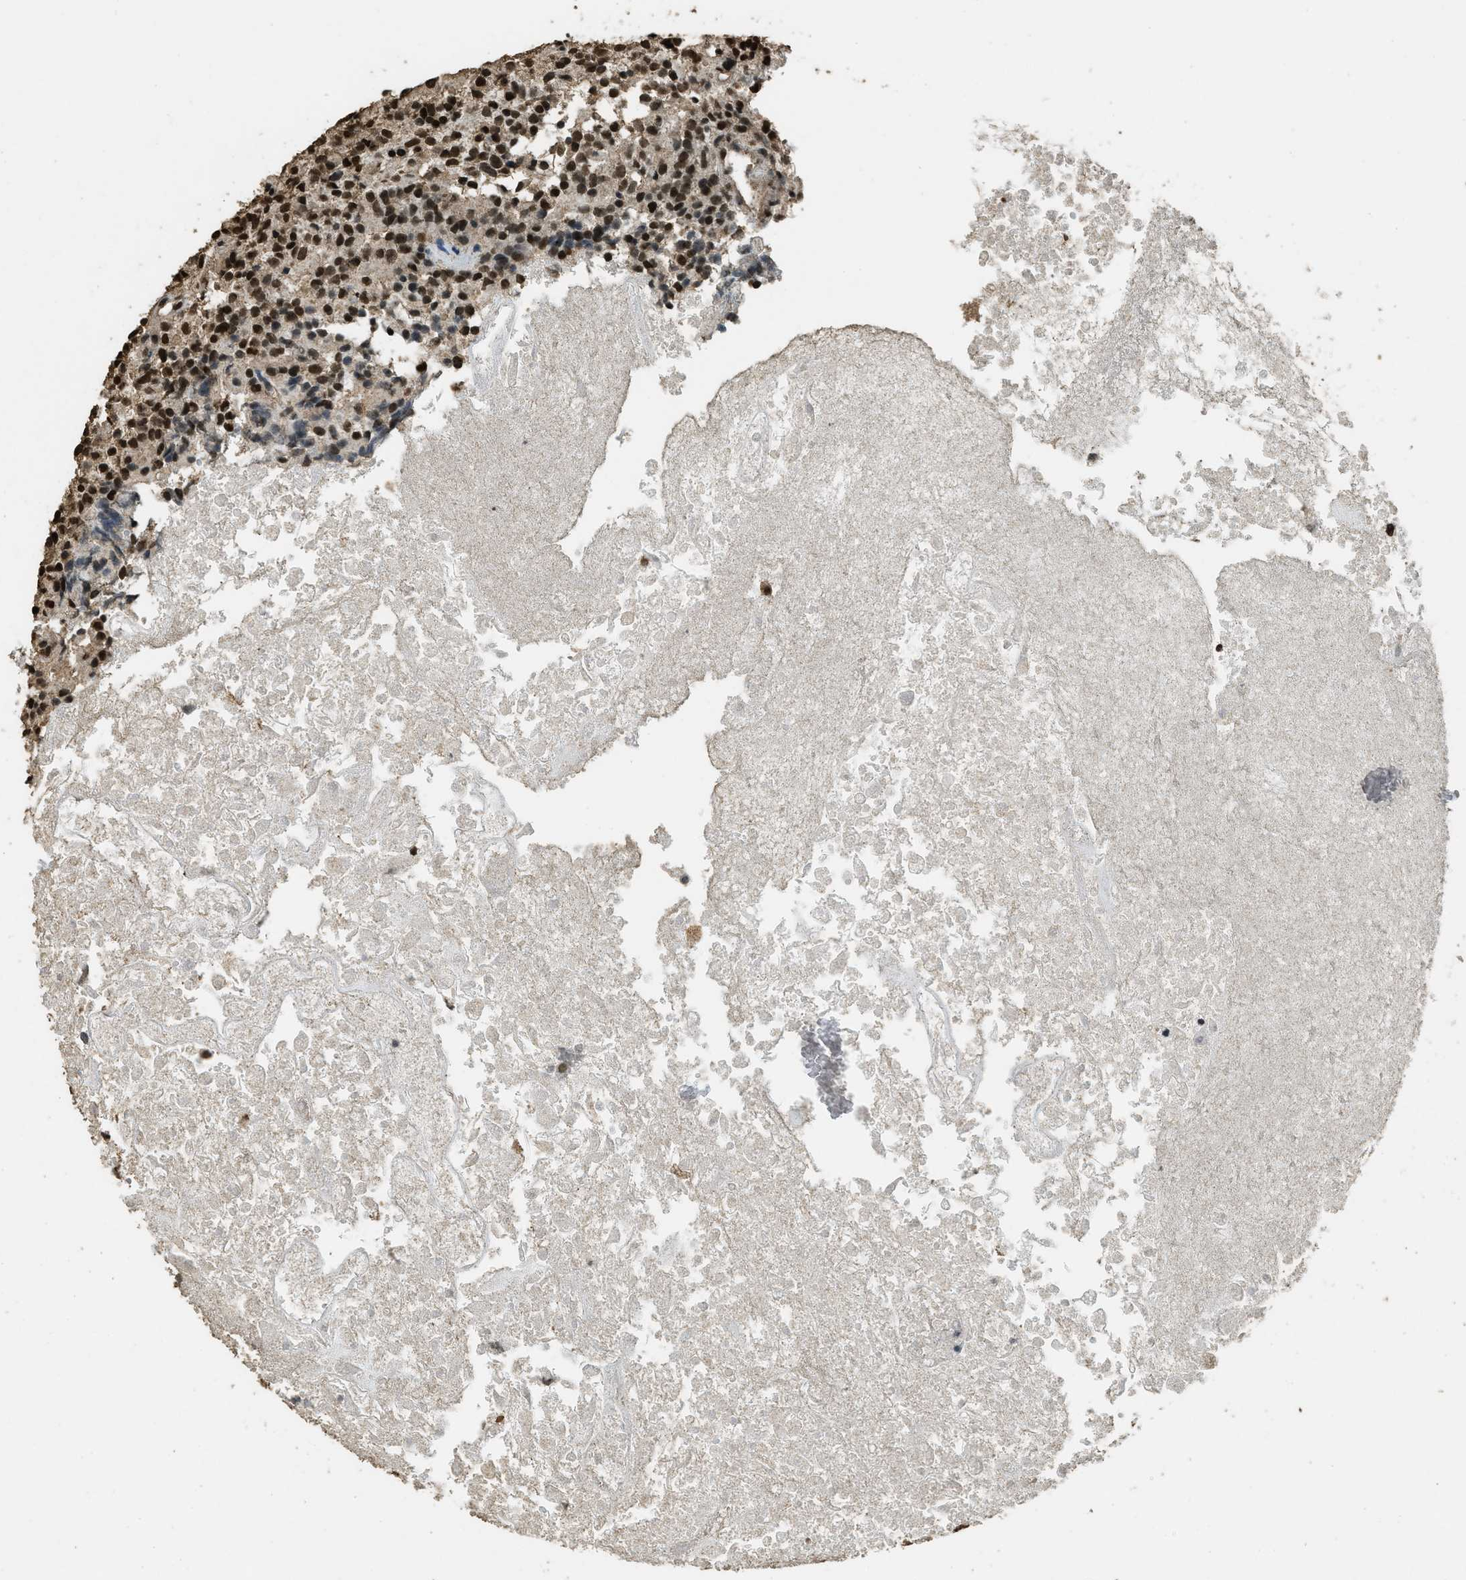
{"staining": {"intensity": "strong", "quantity": ">75%", "location": "nuclear"}, "tissue": "glioma", "cell_type": "Tumor cells", "image_type": "cancer", "snomed": [{"axis": "morphology", "description": "Glioma, malignant, High grade"}, {"axis": "topography", "description": "Brain"}], "caption": "Glioma tissue reveals strong nuclear positivity in about >75% of tumor cells", "gene": "MYB", "patient": {"sex": "female", "age": 59}}